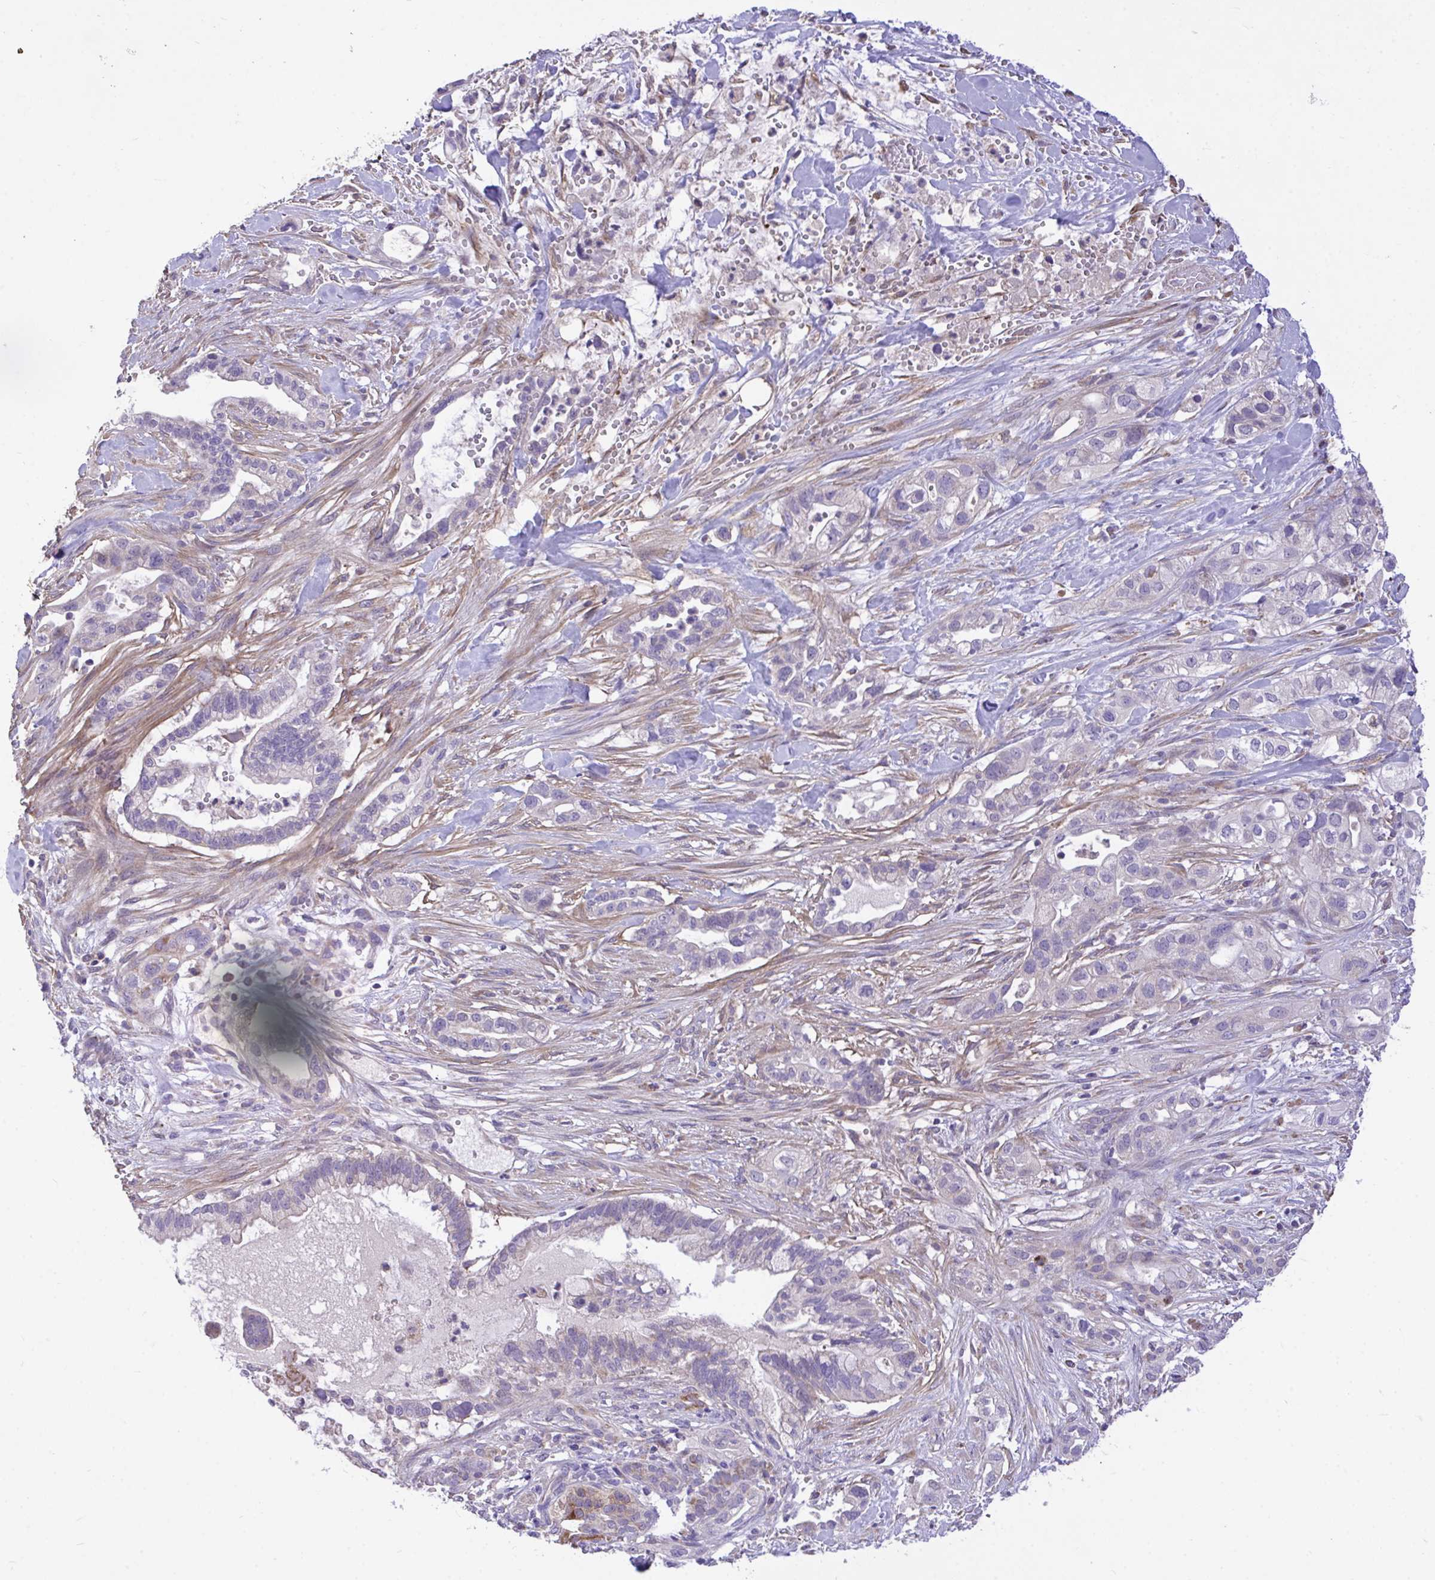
{"staining": {"intensity": "negative", "quantity": "none", "location": "none"}, "tissue": "pancreatic cancer", "cell_type": "Tumor cells", "image_type": "cancer", "snomed": [{"axis": "morphology", "description": "Adenocarcinoma, NOS"}, {"axis": "topography", "description": "Pancreas"}], "caption": "Tumor cells are negative for brown protein staining in pancreatic adenocarcinoma. (DAB (3,3'-diaminobenzidine) immunohistochemistry (IHC), high magnification).", "gene": "MPC2", "patient": {"sex": "male", "age": 44}}